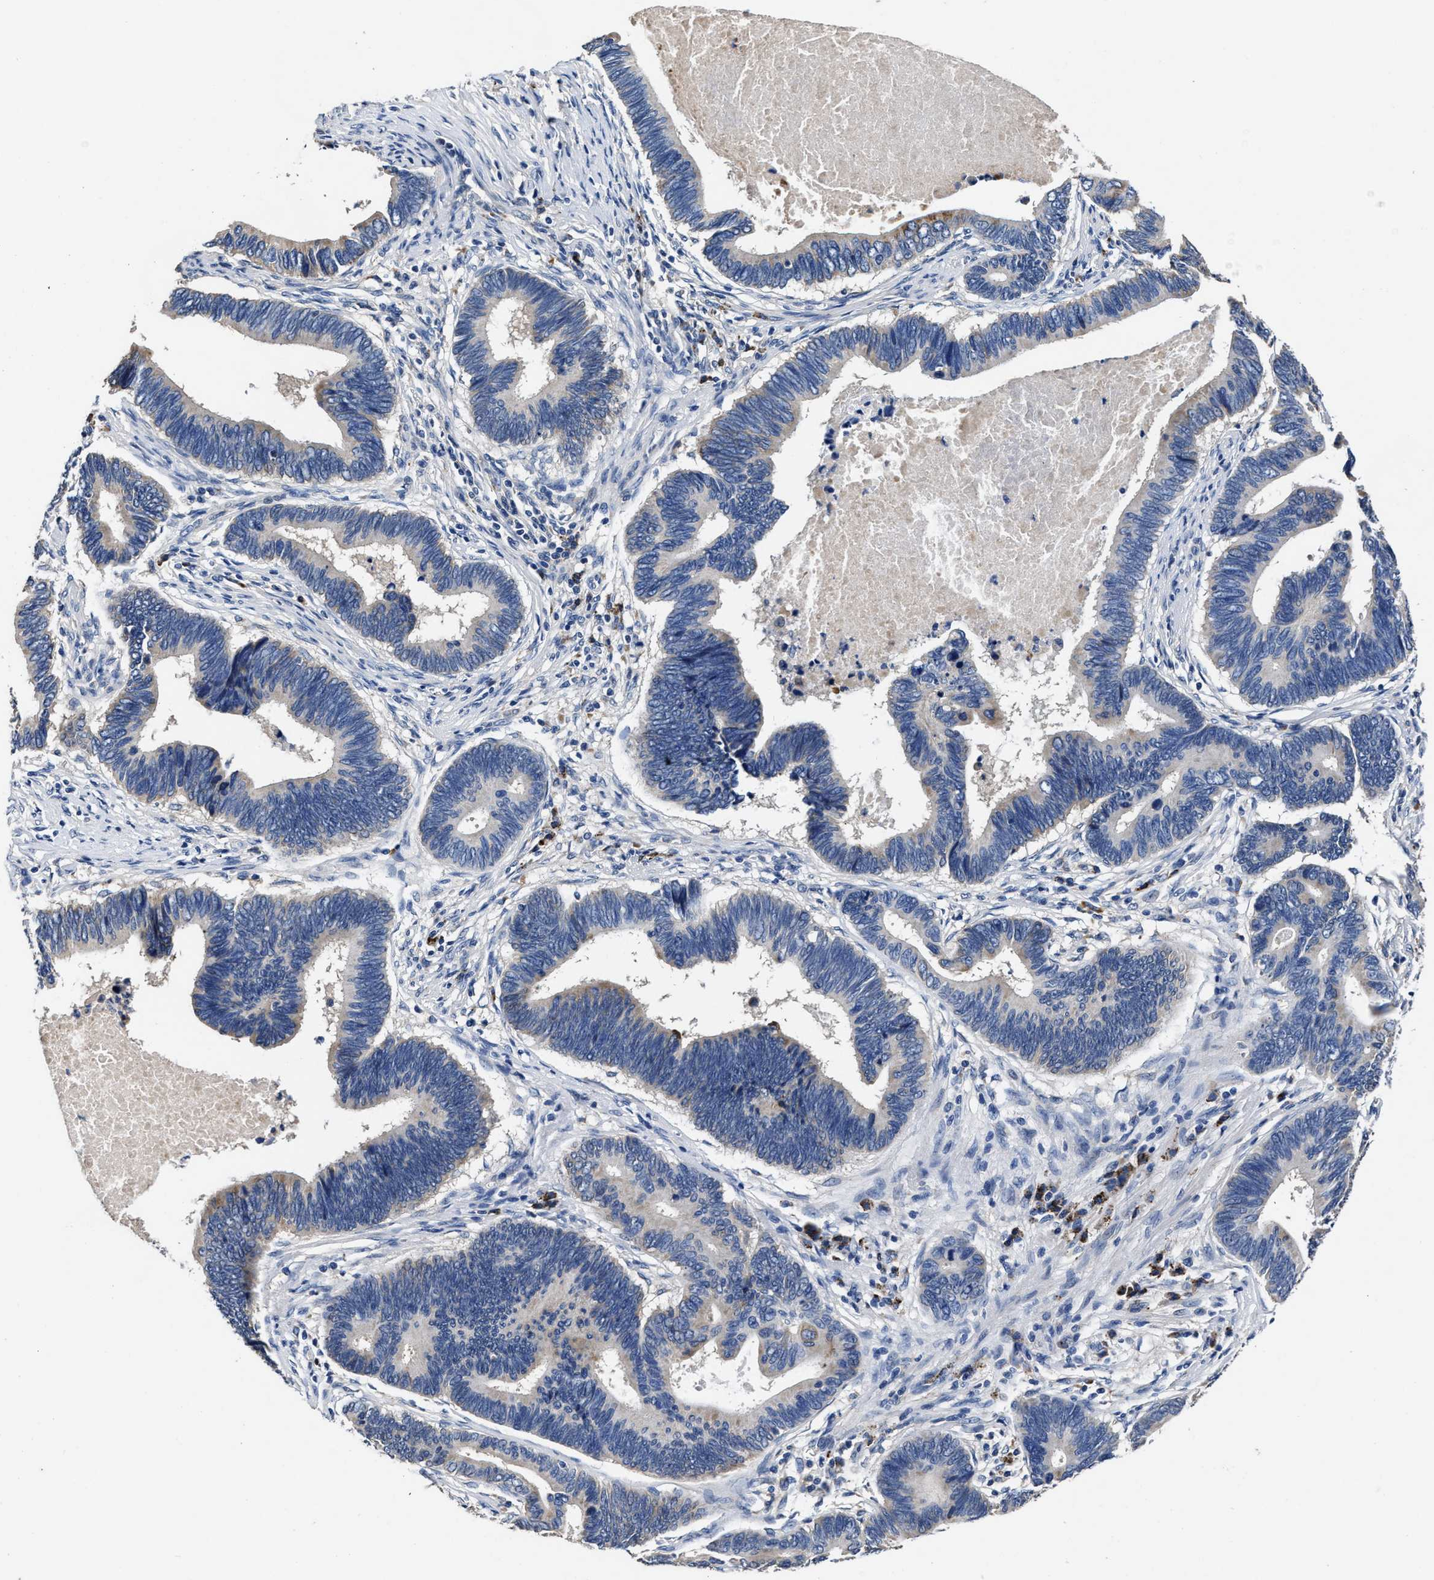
{"staining": {"intensity": "moderate", "quantity": "<25%", "location": "cytoplasmic/membranous"}, "tissue": "pancreatic cancer", "cell_type": "Tumor cells", "image_type": "cancer", "snomed": [{"axis": "morphology", "description": "Adenocarcinoma, NOS"}, {"axis": "topography", "description": "Pancreas"}], "caption": "Adenocarcinoma (pancreatic) was stained to show a protein in brown. There is low levels of moderate cytoplasmic/membranous expression in about <25% of tumor cells.", "gene": "UBR4", "patient": {"sex": "female", "age": 70}}